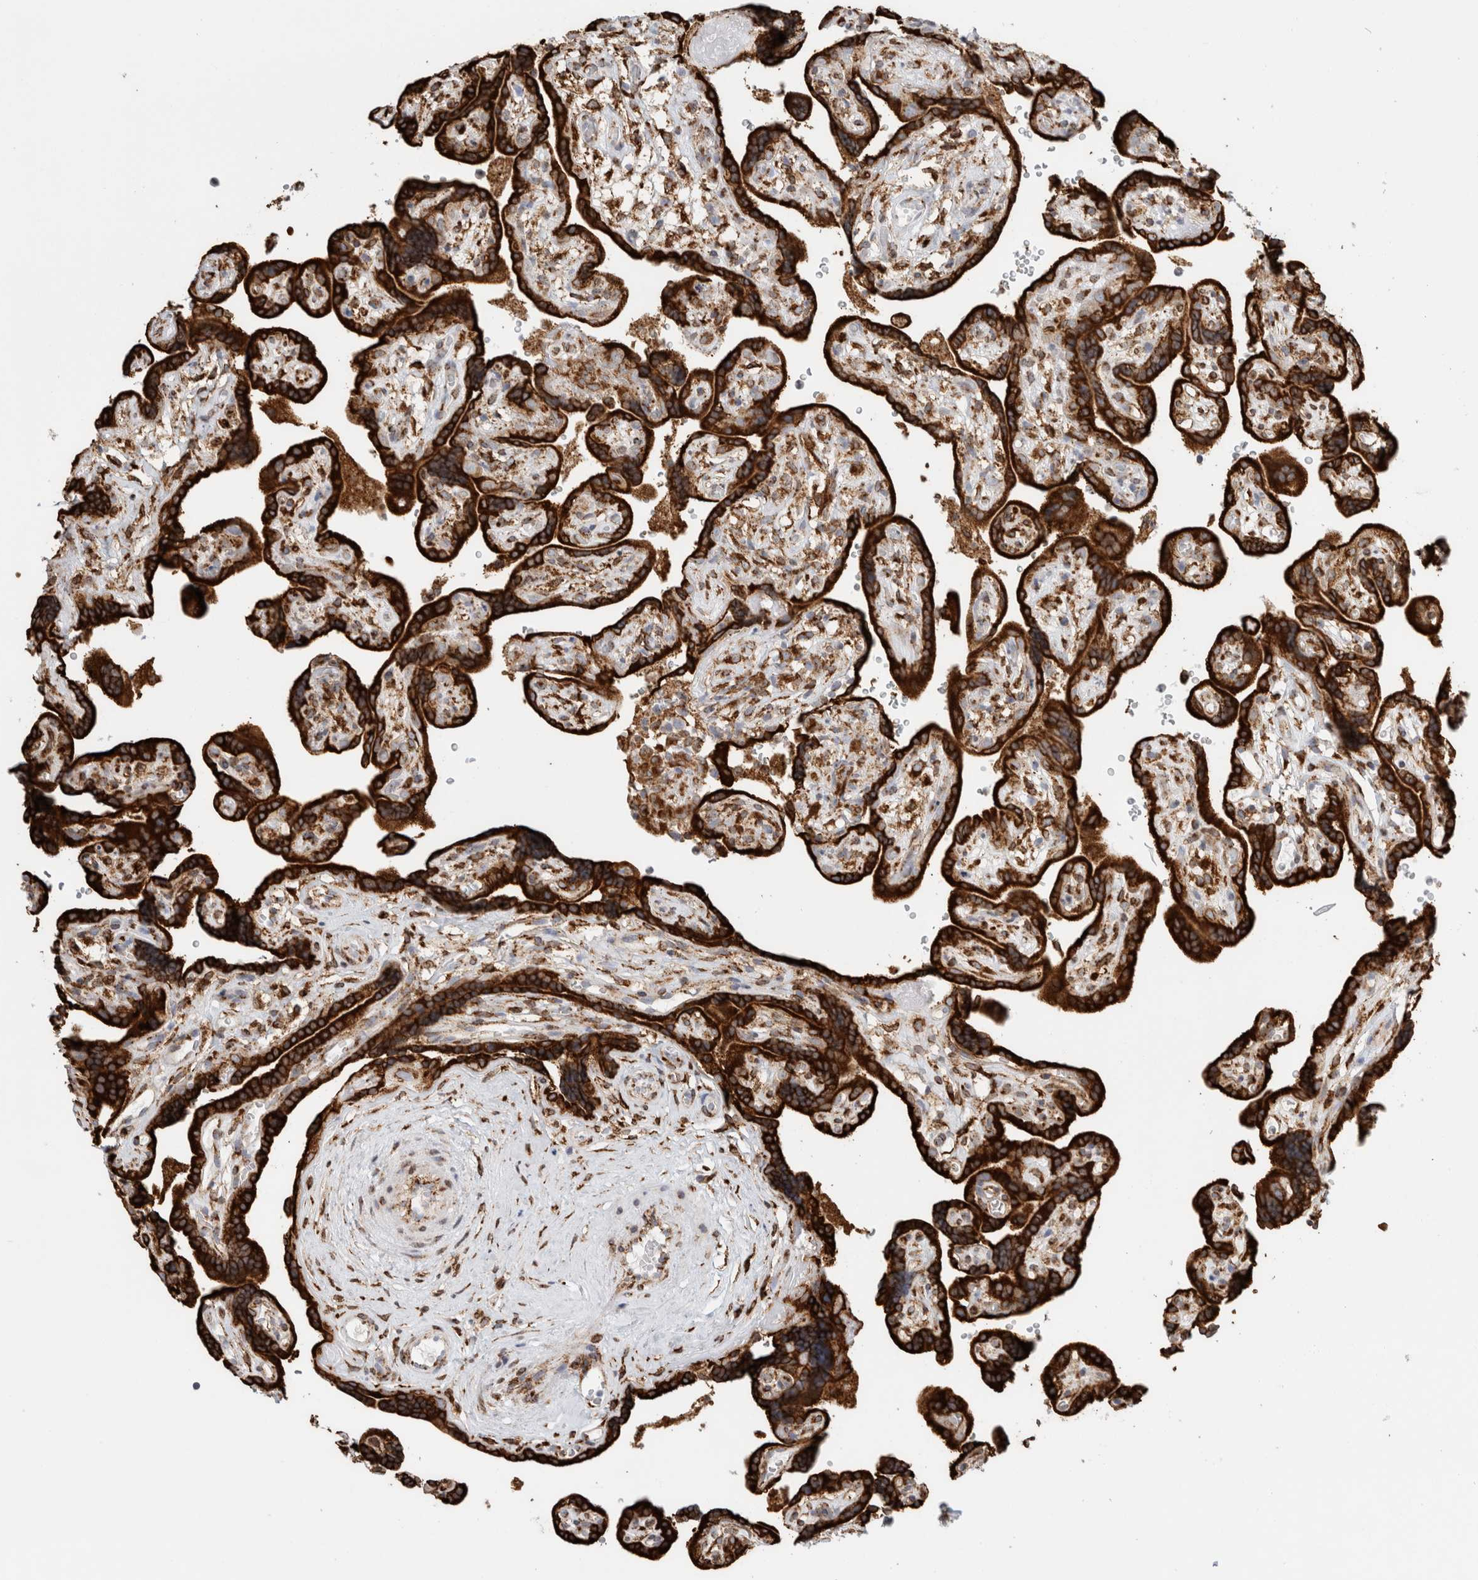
{"staining": {"intensity": "strong", "quantity": ">75%", "location": "cytoplasmic/membranous"}, "tissue": "placenta", "cell_type": "Decidual cells", "image_type": "normal", "snomed": [{"axis": "morphology", "description": "Normal tissue, NOS"}, {"axis": "topography", "description": "Placenta"}], "caption": "Normal placenta reveals strong cytoplasmic/membranous positivity in approximately >75% of decidual cells.", "gene": "MCFD2", "patient": {"sex": "female", "age": 30}}